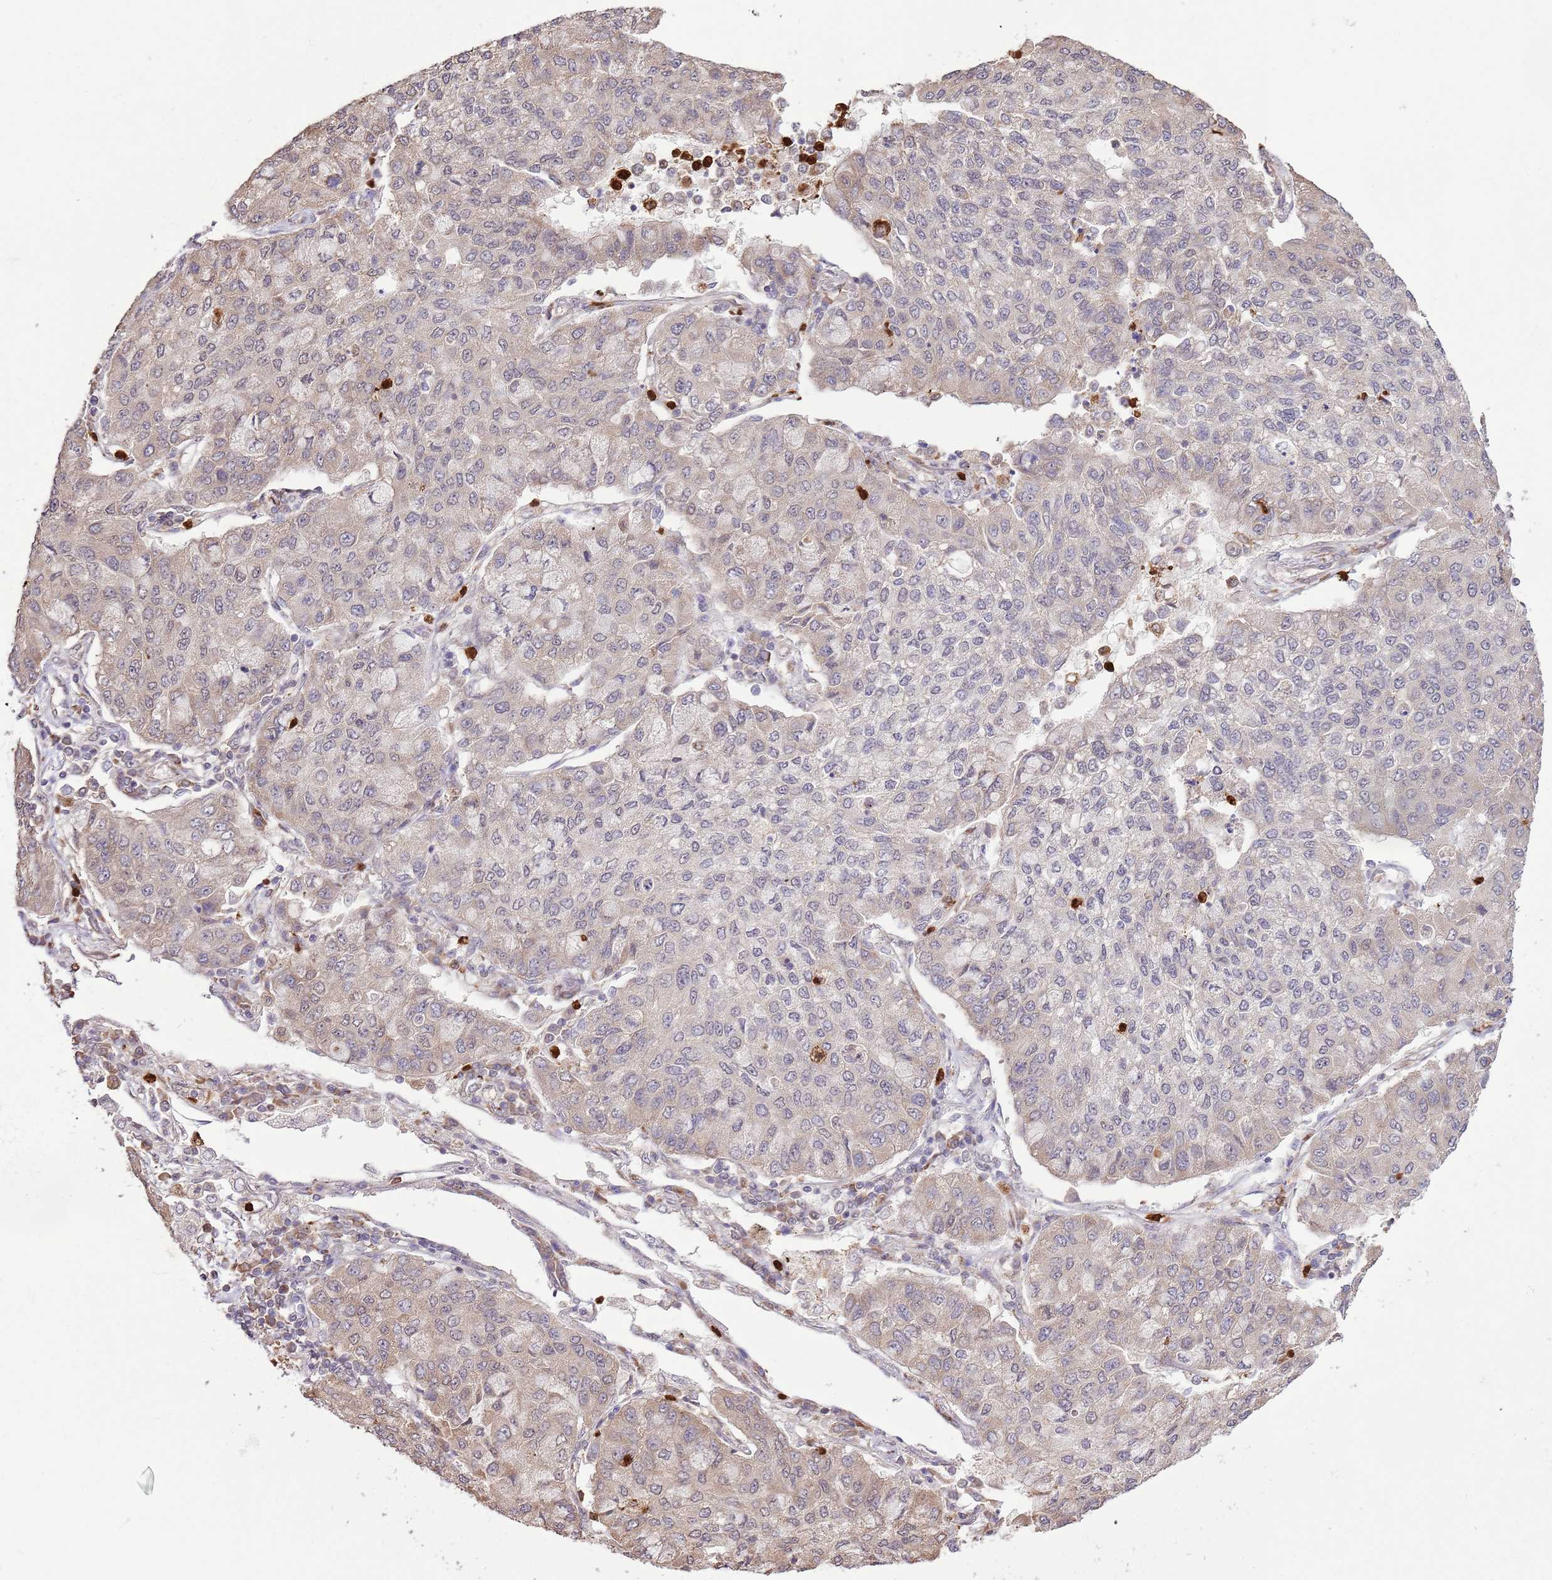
{"staining": {"intensity": "negative", "quantity": "none", "location": "none"}, "tissue": "lung cancer", "cell_type": "Tumor cells", "image_type": "cancer", "snomed": [{"axis": "morphology", "description": "Squamous cell carcinoma, NOS"}, {"axis": "topography", "description": "Lung"}], "caption": "Immunohistochemistry (IHC) photomicrograph of neoplastic tissue: lung squamous cell carcinoma stained with DAB reveals no significant protein expression in tumor cells.", "gene": "AMIGO1", "patient": {"sex": "male", "age": 74}}